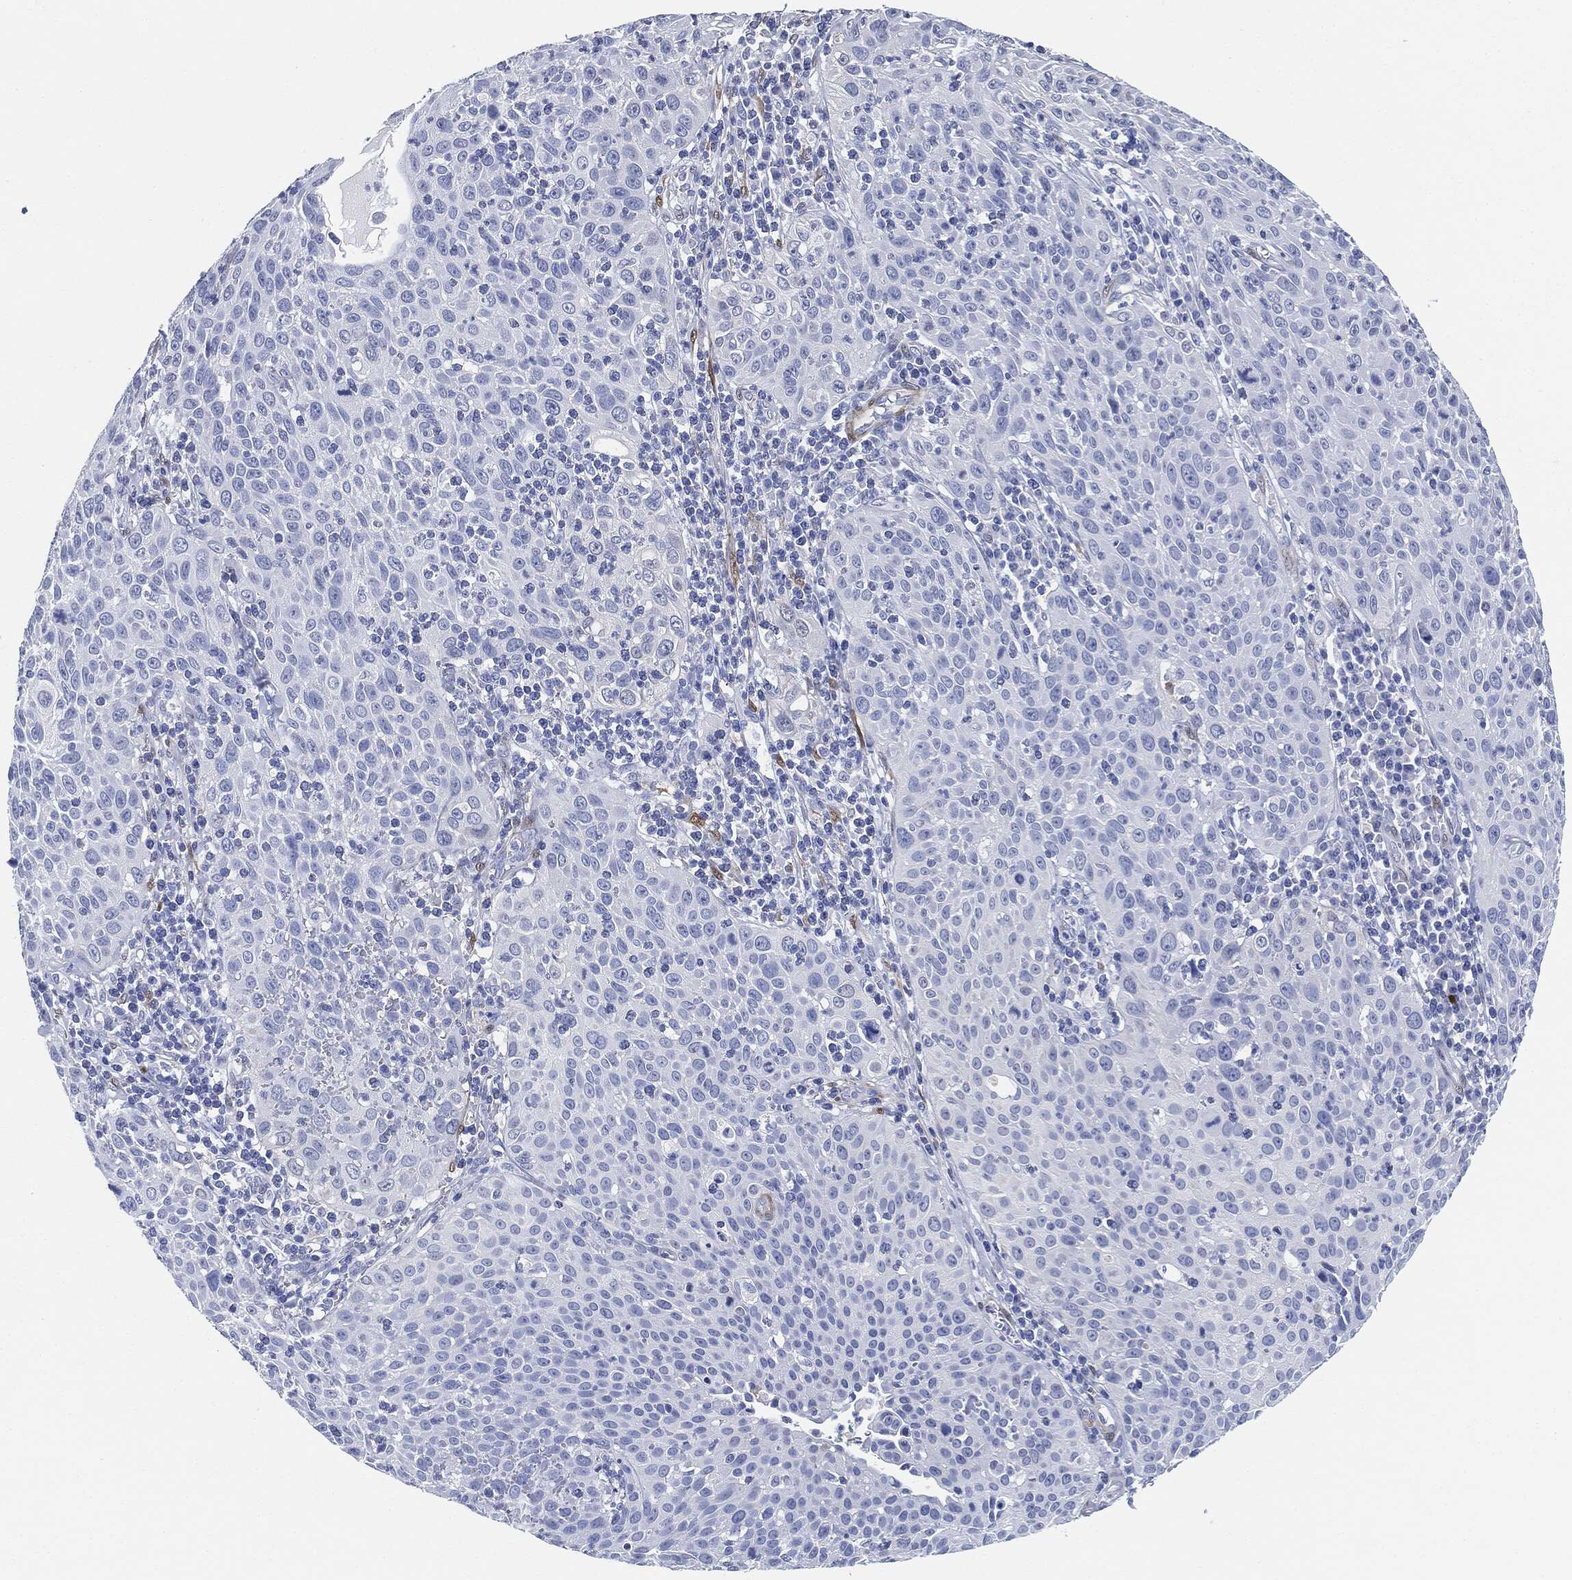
{"staining": {"intensity": "negative", "quantity": "none", "location": "none"}, "tissue": "cervical cancer", "cell_type": "Tumor cells", "image_type": "cancer", "snomed": [{"axis": "morphology", "description": "Squamous cell carcinoma, NOS"}, {"axis": "topography", "description": "Cervix"}], "caption": "The histopathology image exhibits no staining of tumor cells in squamous cell carcinoma (cervical).", "gene": "TAGLN", "patient": {"sex": "female", "age": 26}}